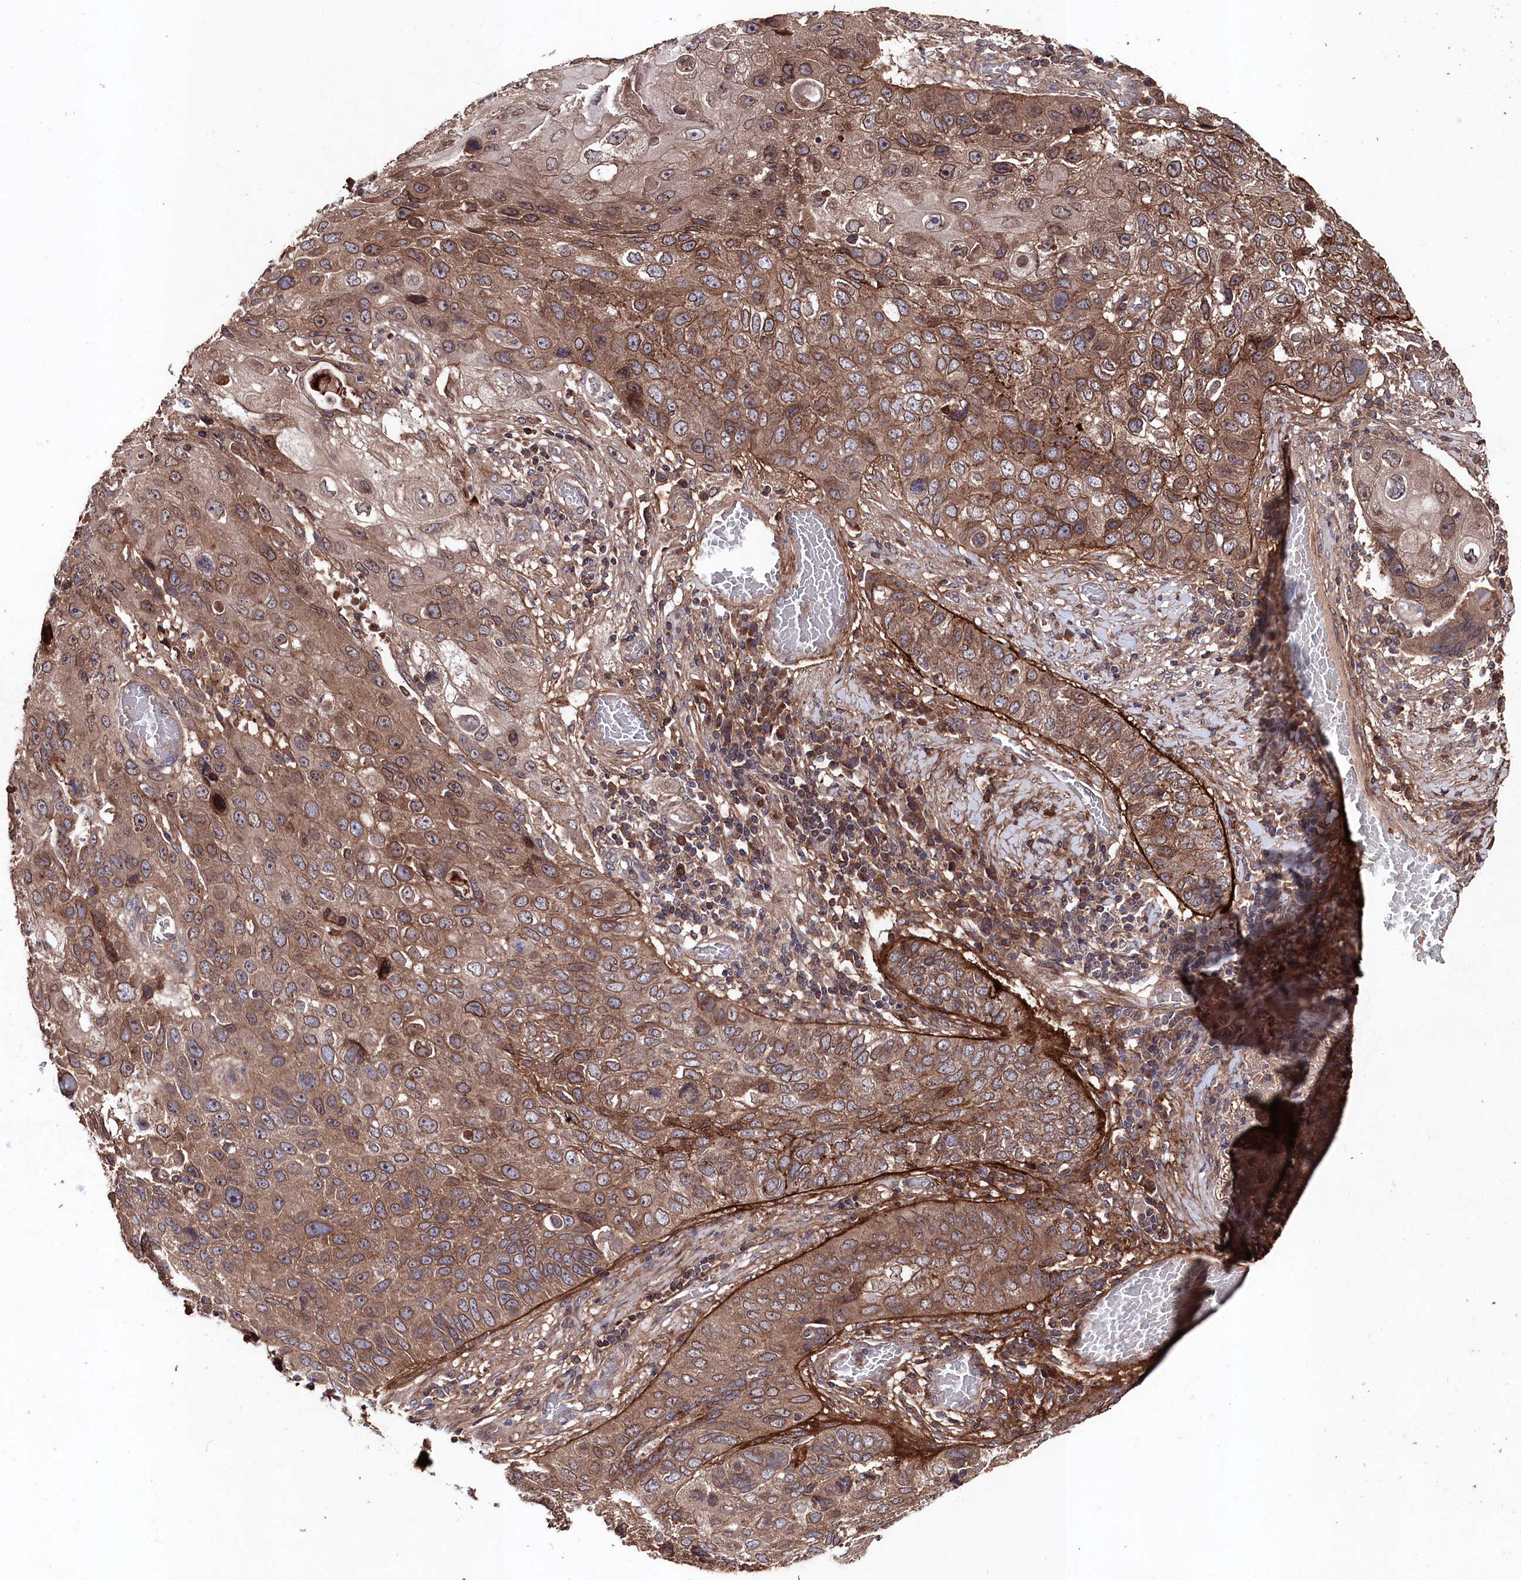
{"staining": {"intensity": "moderate", "quantity": ">75%", "location": "cytoplasmic/membranous"}, "tissue": "lung cancer", "cell_type": "Tumor cells", "image_type": "cancer", "snomed": [{"axis": "morphology", "description": "Squamous cell carcinoma, NOS"}, {"axis": "topography", "description": "Lung"}], "caption": "This image exhibits lung cancer stained with immunohistochemistry to label a protein in brown. The cytoplasmic/membranous of tumor cells show moderate positivity for the protein. Nuclei are counter-stained blue.", "gene": "MYO1H", "patient": {"sex": "male", "age": 61}}